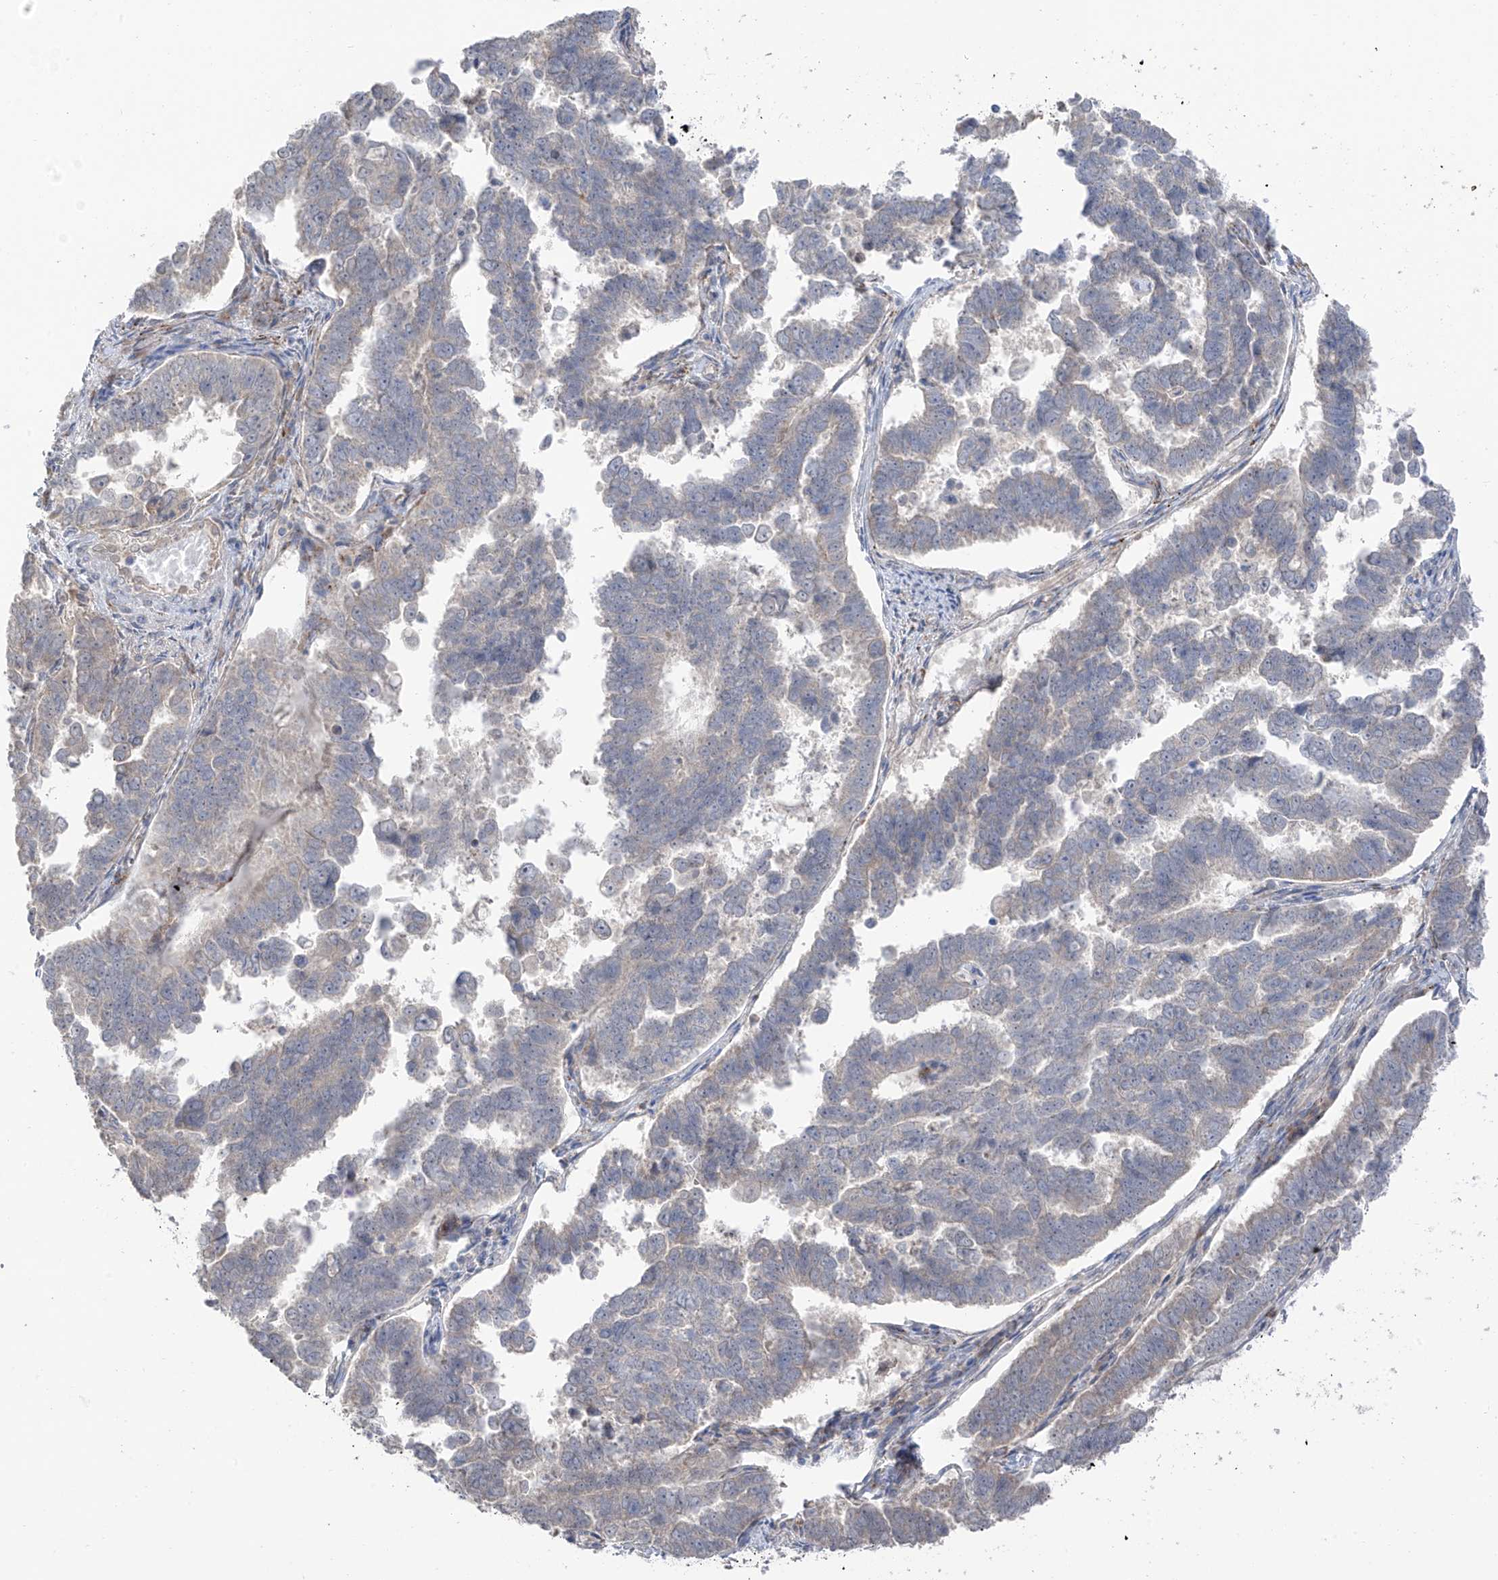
{"staining": {"intensity": "negative", "quantity": "none", "location": "none"}, "tissue": "endometrial cancer", "cell_type": "Tumor cells", "image_type": "cancer", "snomed": [{"axis": "morphology", "description": "Adenocarcinoma, NOS"}, {"axis": "topography", "description": "Endometrium"}], "caption": "Photomicrograph shows no significant protein positivity in tumor cells of endometrial cancer.", "gene": "NALCN", "patient": {"sex": "female", "age": 75}}